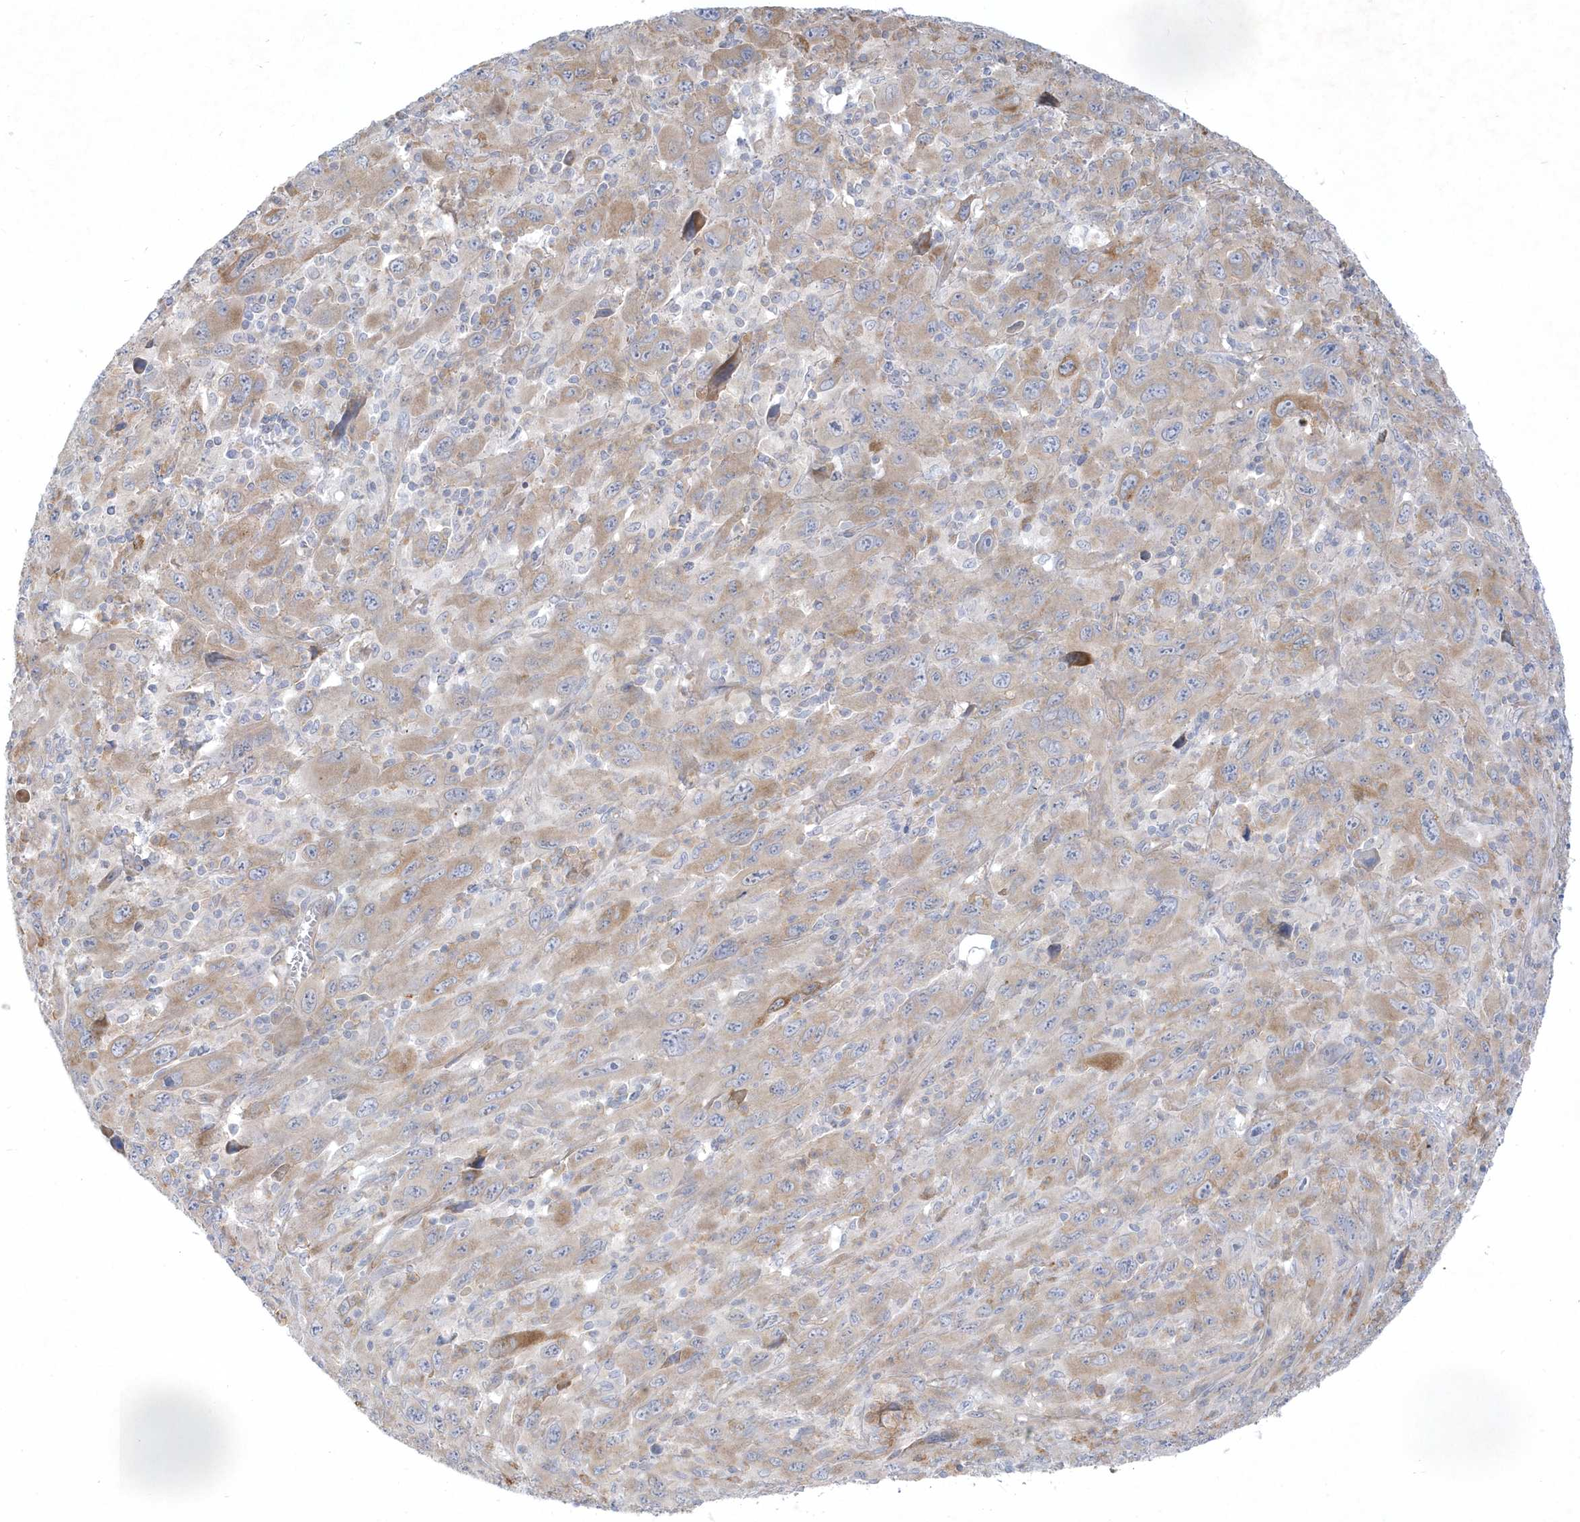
{"staining": {"intensity": "moderate", "quantity": "25%-75%", "location": "cytoplasmic/membranous"}, "tissue": "melanoma", "cell_type": "Tumor cells", "image_type": "cancer", "snomed": [{"axis": "morphology", "description": "Malignant melanoma, Metastatic site"}, {"axis": "topography", "description": "Skin"}], "caption": "Protein staining of melanoma tissue exhibits moderate cytoplasmic/membranous staining in approximately 25%-75% of tumor cells.", "gene": "LARS1", "patient": {"sex": "female", "age": 56}}